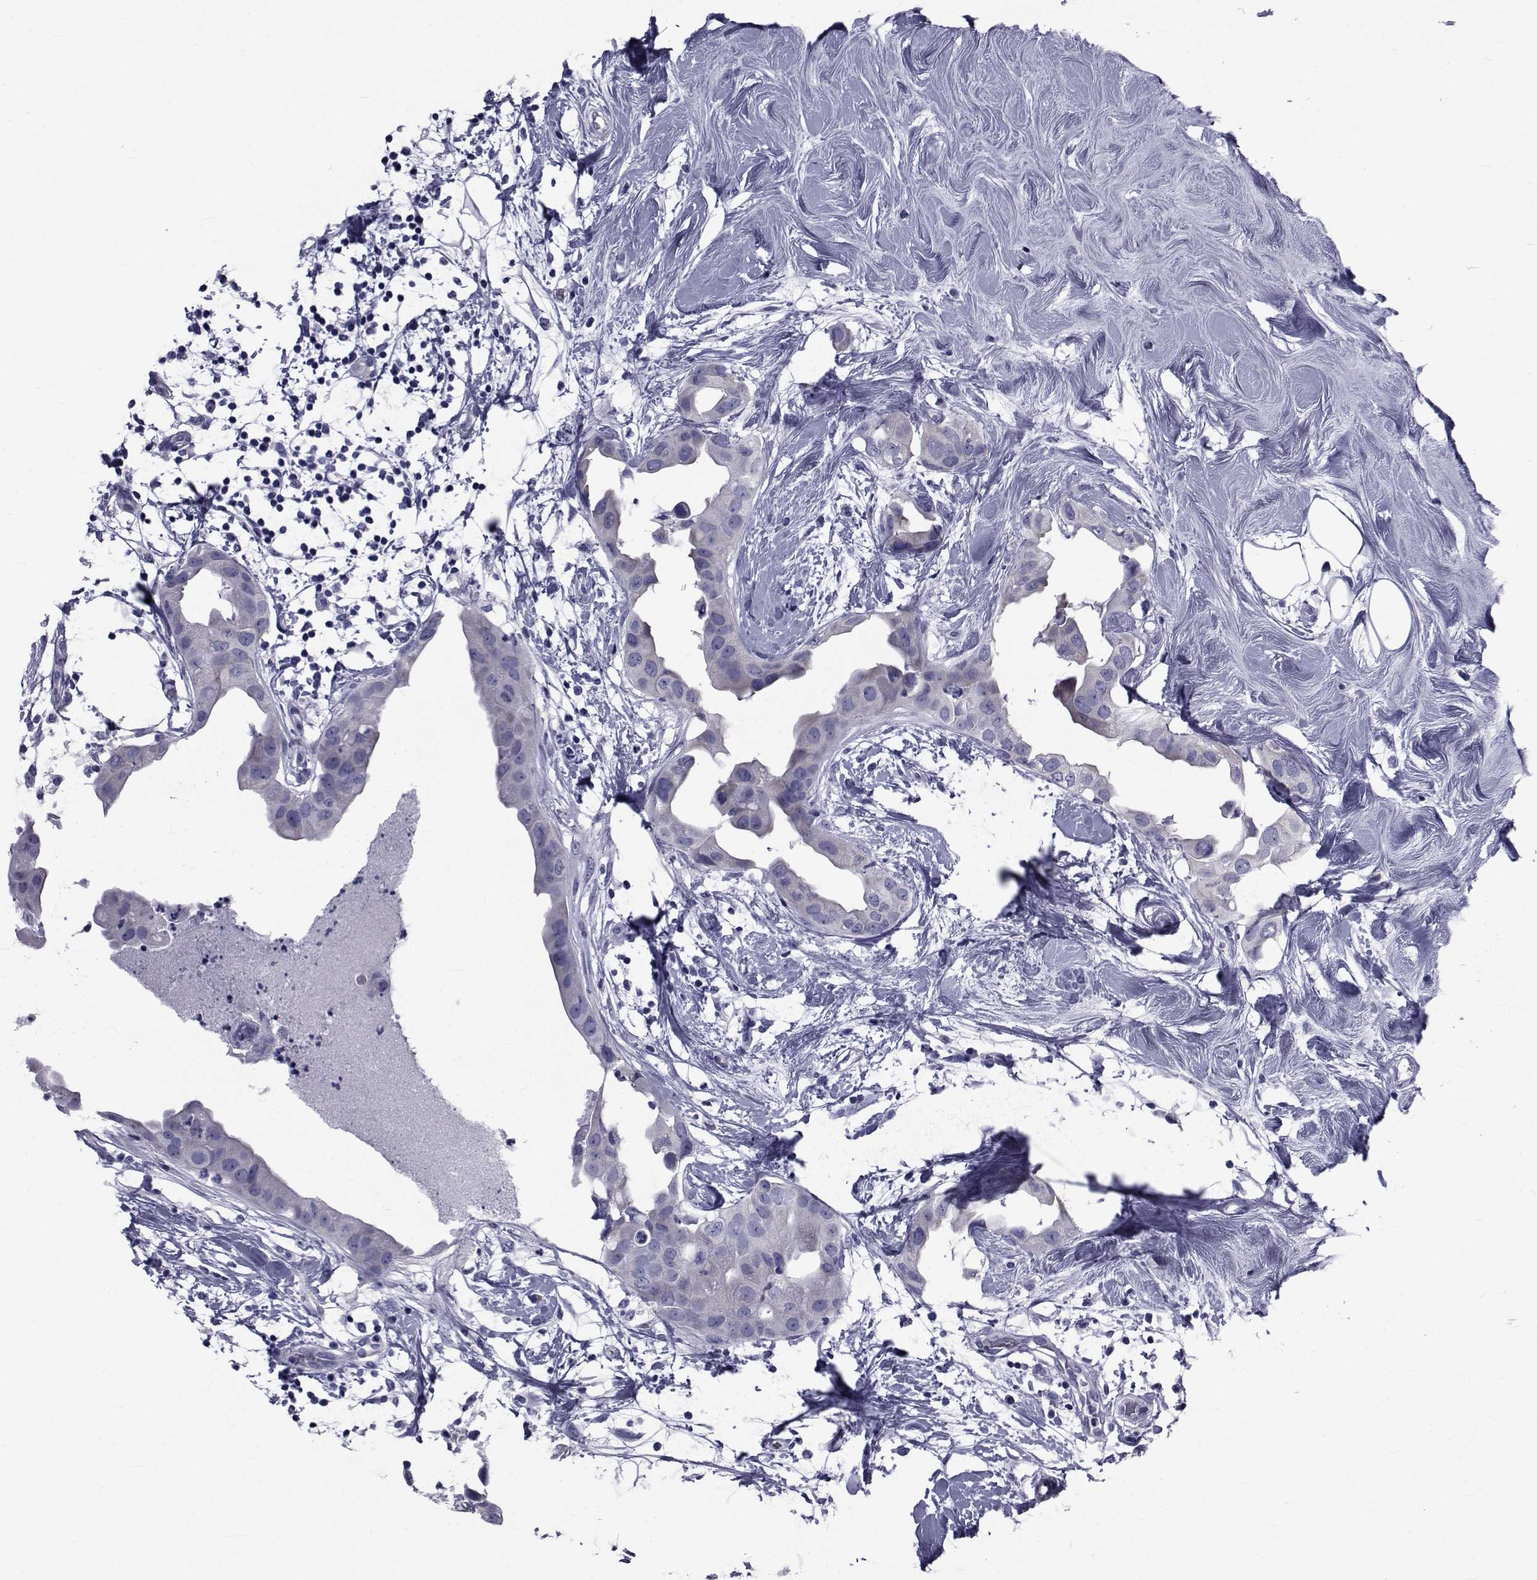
{"staining": {"intensity": "negative", "quantity": "none", "location": "none"}, "tissue": "breast cancer", "cell_type": "Tumor cells", "image_type": "cancer", "snomed": [{"axis": "morphology", "description": "Normal tissue, NOS"}, {"axis": "morphology", "description": "Duct carcinoma"}, {"axis": "topography", "description": "Breast"}], "caption": "IHC of human breast cancer demonstrates no positivity in tumor cells.", "gene": "GKAP1", "patient": {"sex": "female", "age": 40}}